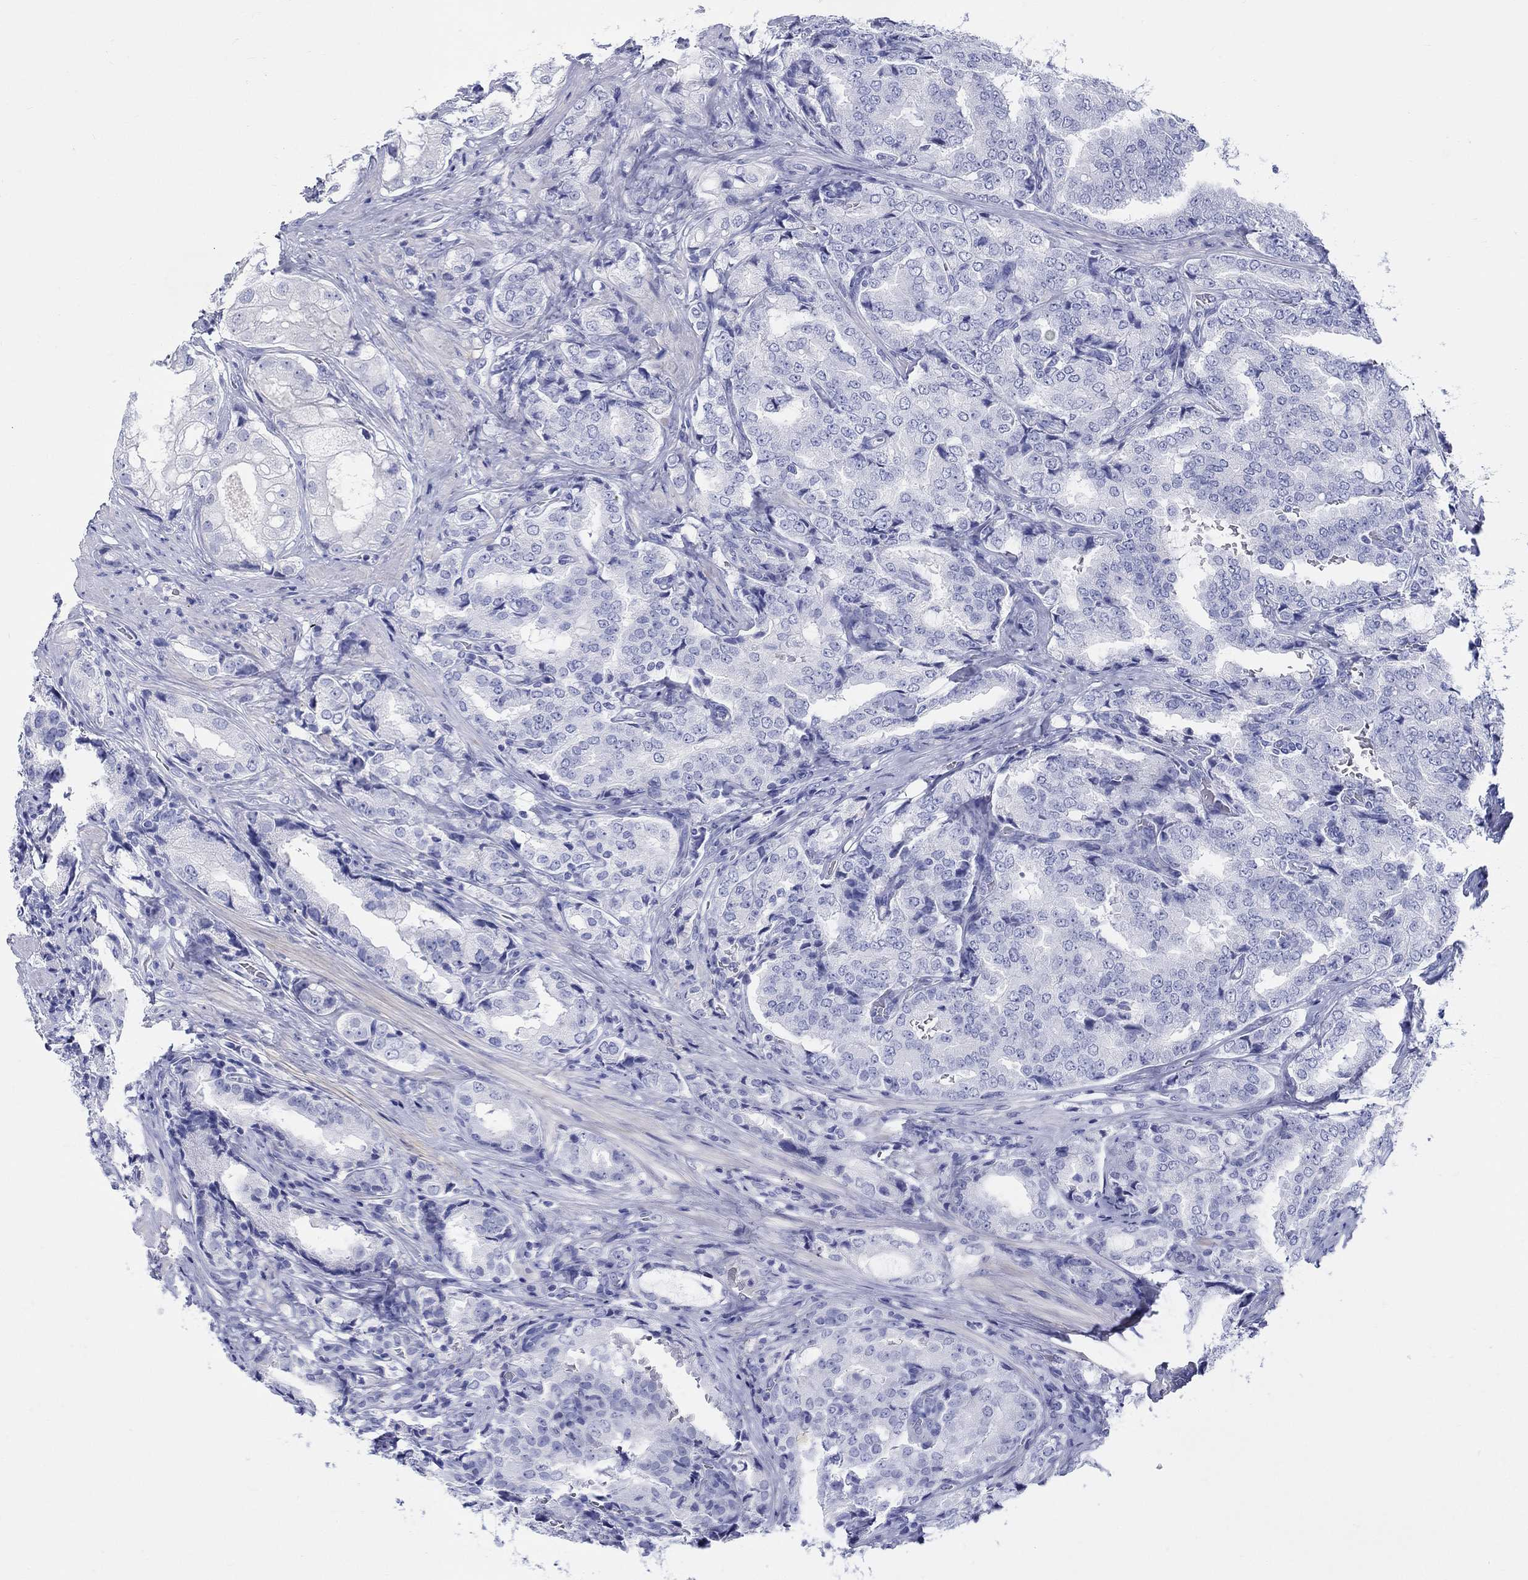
{"staining": {"intensity": "negative", "quantity": "none", "location": "none"}, "tissue": "prostate cancer", "cell_type": "Tumor cells", "image_type": "cancer", "snomed": [{"axis": "morphology", "description": "Adenocarcinoma, NOS"}, {"axis": "topography", "description": "Prostate"}], "caption": "Immunohistochemistry (IHC) photomicrograph of neoplastic tissue: prostate cancer stained with DAB (3,3'-diaminobenzidine) shows no significant protein expression in tumor cells.", "gene": "CRYGS", "patient": {"sex": "male", "age": 65}}